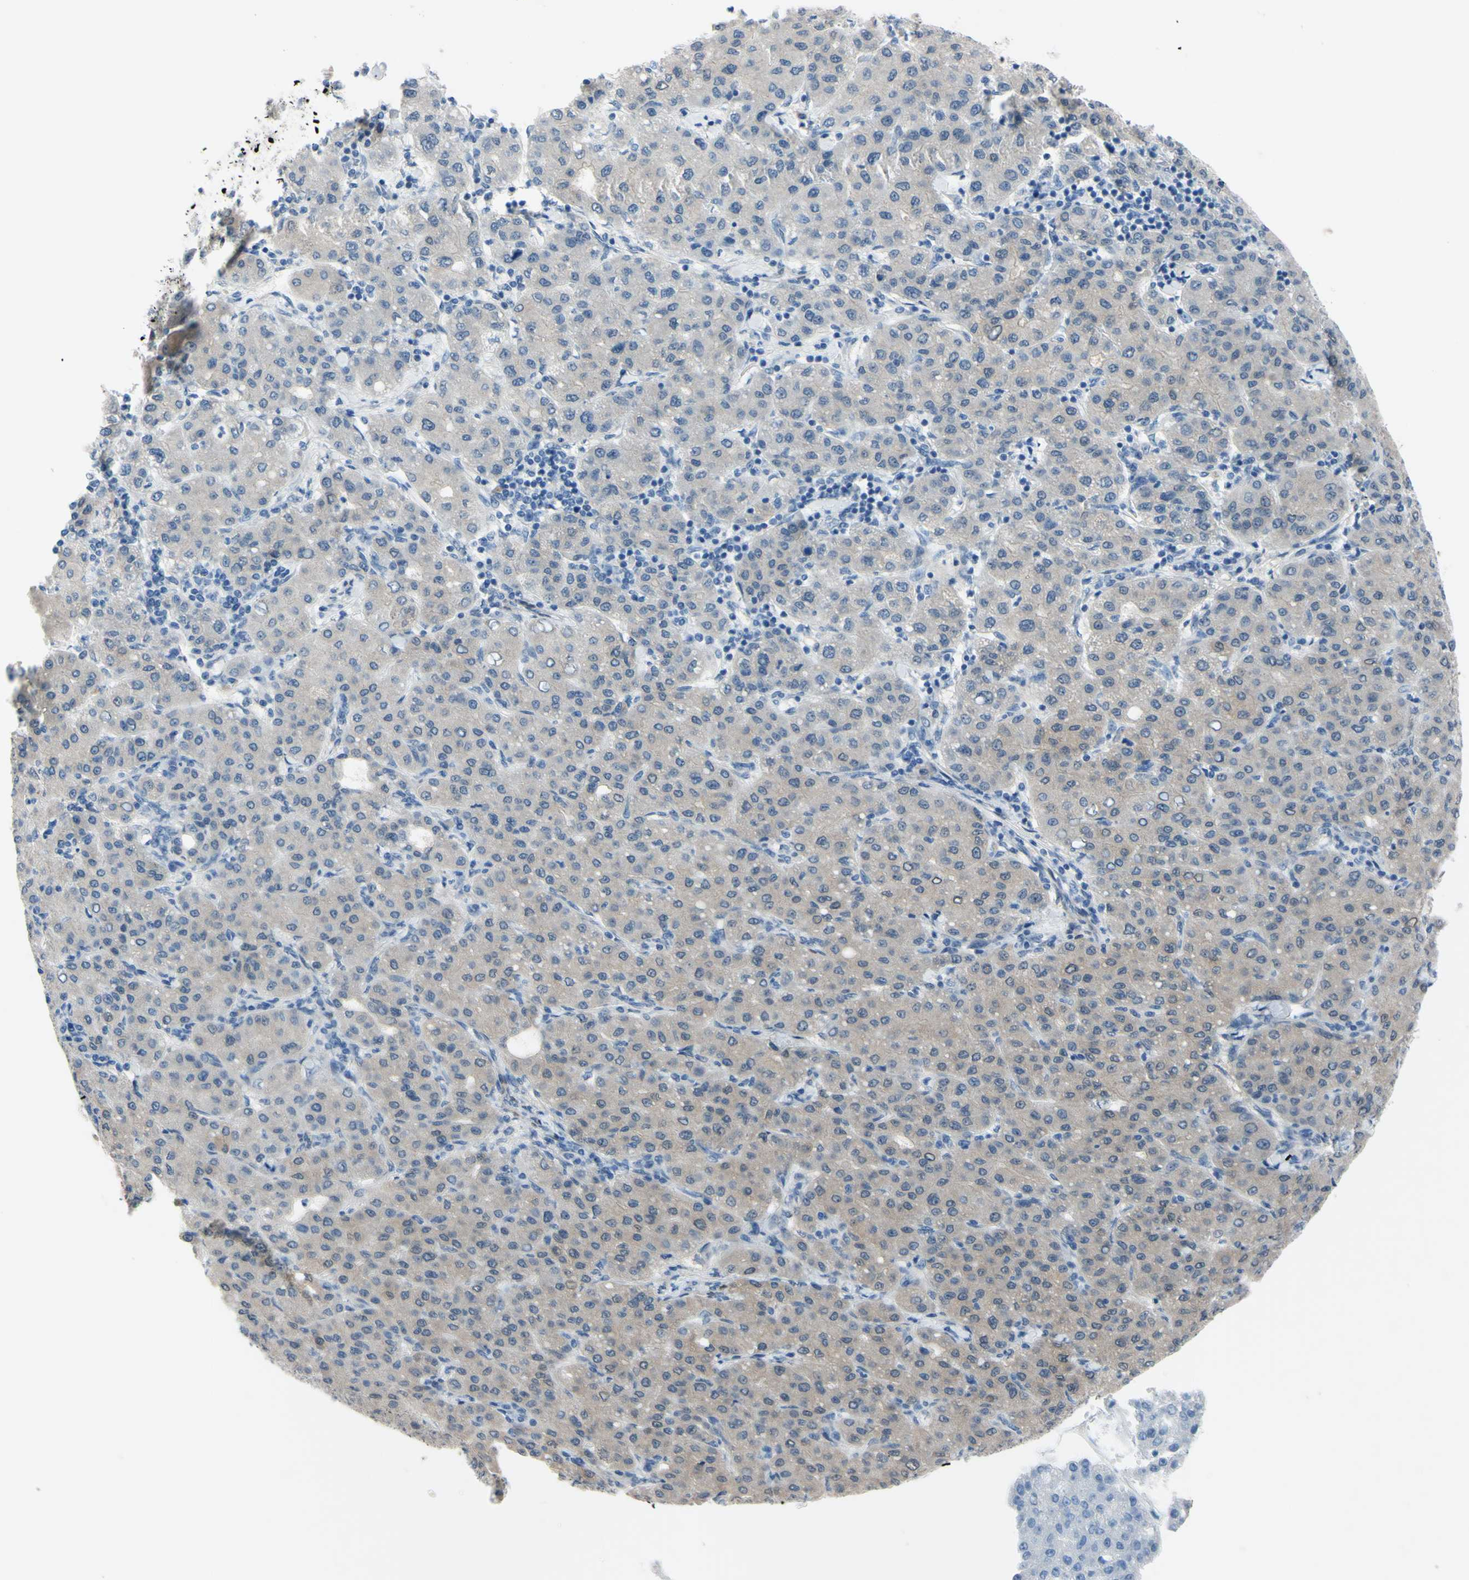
{"staining": {"intensity": "weak", "quantity": "25%-75%", "location": "cytoplasmic/membranous"}, "tissue": "liver cancer", "cell_type": "Tumor cells", "image_type": "cancer", "snomed": [{"axis": "morphology", "description": "Carcinoma, Hepatocellular, NOS"}, {"axis": "topography", "description": "Liver"}], "caption": "Protein staining shows weak cytoplasmic/membranous staining in approximately 25%-75% of tumor cells in hepatocellular carcinoma (liver).", "gene": "NOL3", "patient": {"sex": "male", "age": 65}}